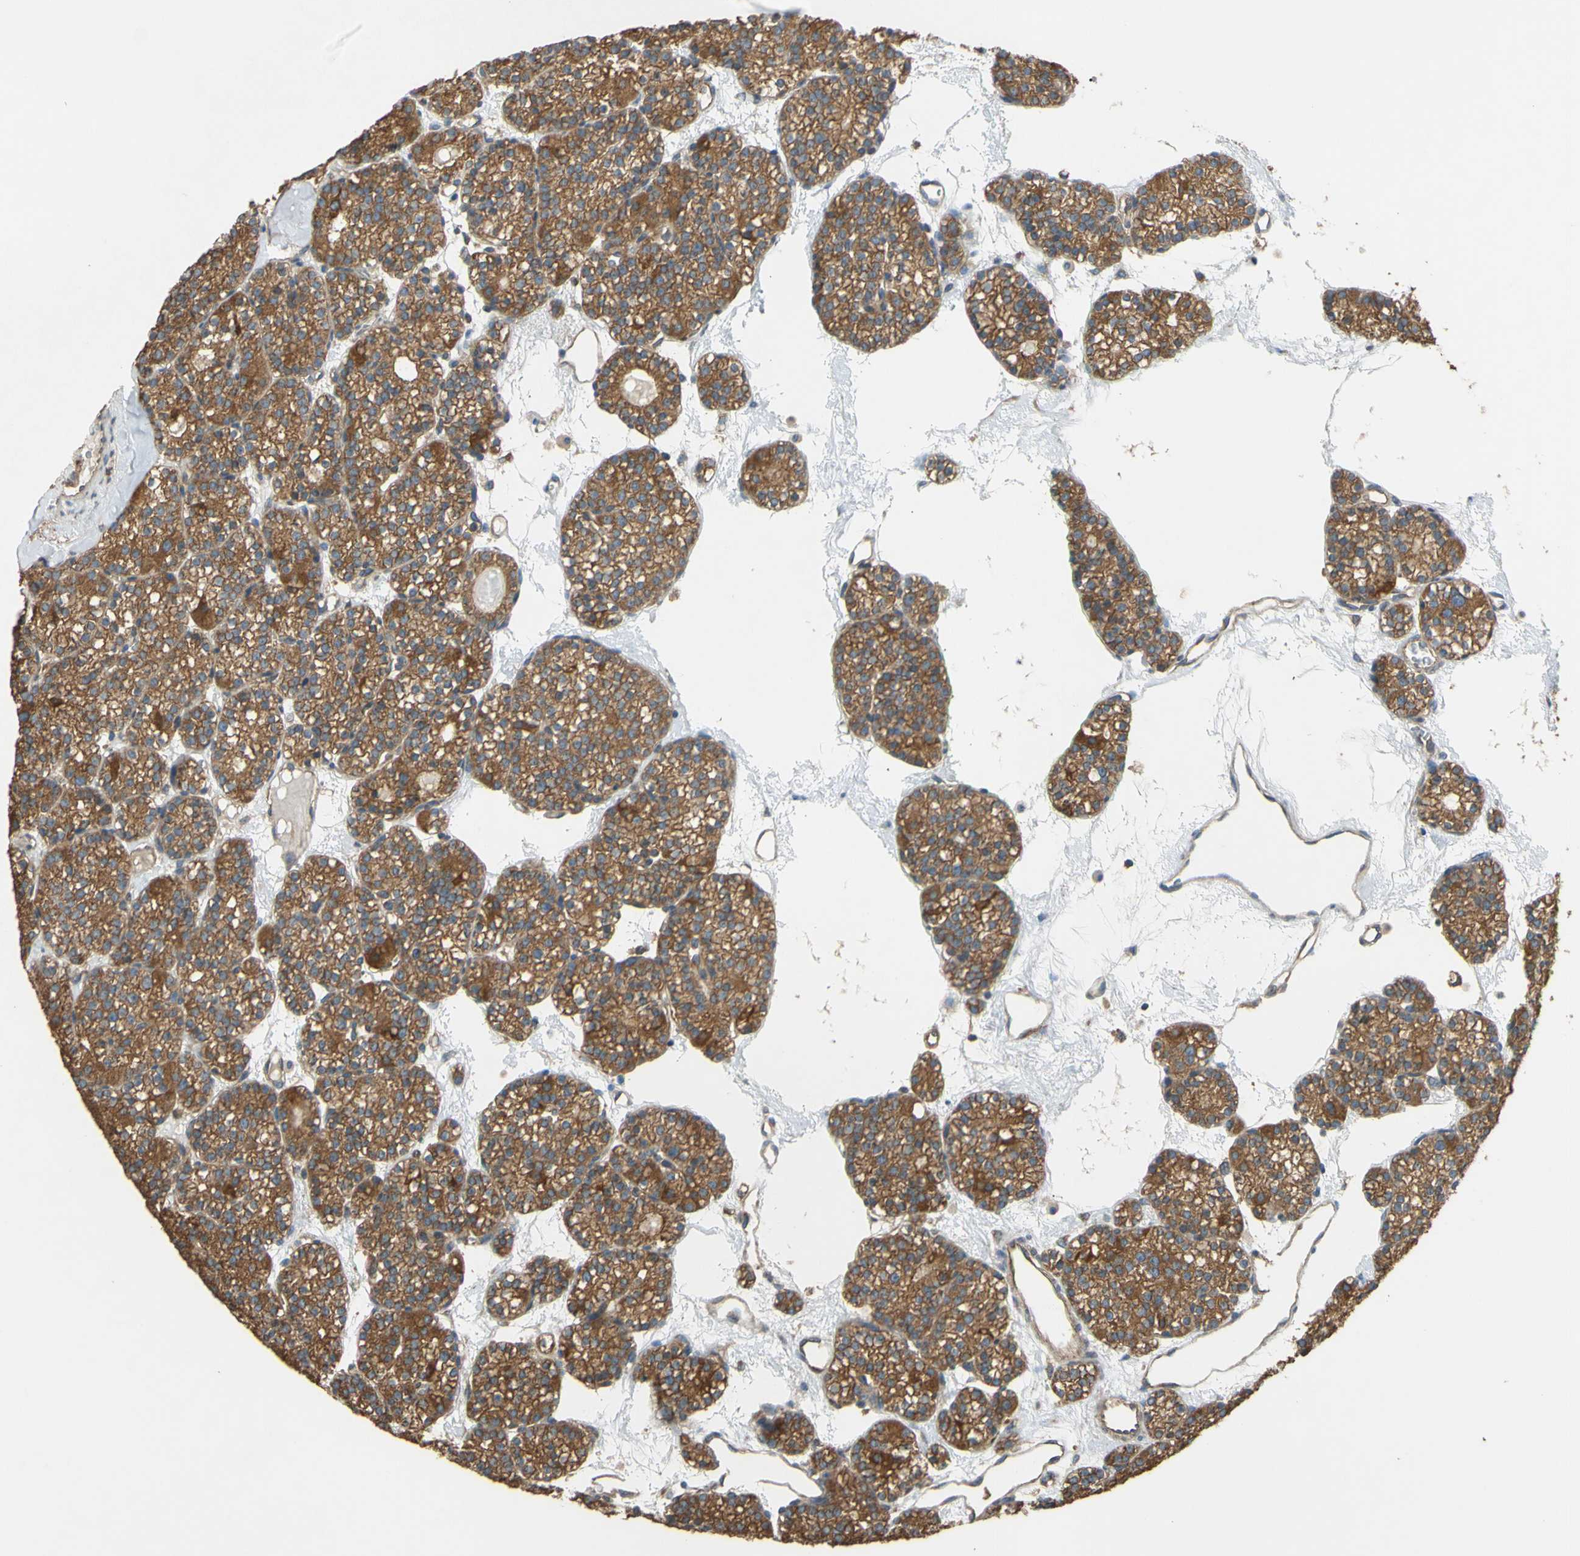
{"staining": {"intensity": "strong", "quantity": ">75%", "location": "cytoplasmic/membranous"}, "tissue": "parathyroid gland", "cell_type": "Glandular cells", "image_type": "normal", "snomed": [{"axis": "morphology", "description": "Normal tissue, NOS"}, {"axis": "topography", "description": "Parathyroid gland"}], "caption": "DAB immunohistochemical staining of benign parathyroid gland shows strong cytoplasmic/membranous protein positivity in approximately >75% of glandular cells.", "gene": "CTTN", "patient": {"sex": "female", "age": 64}}